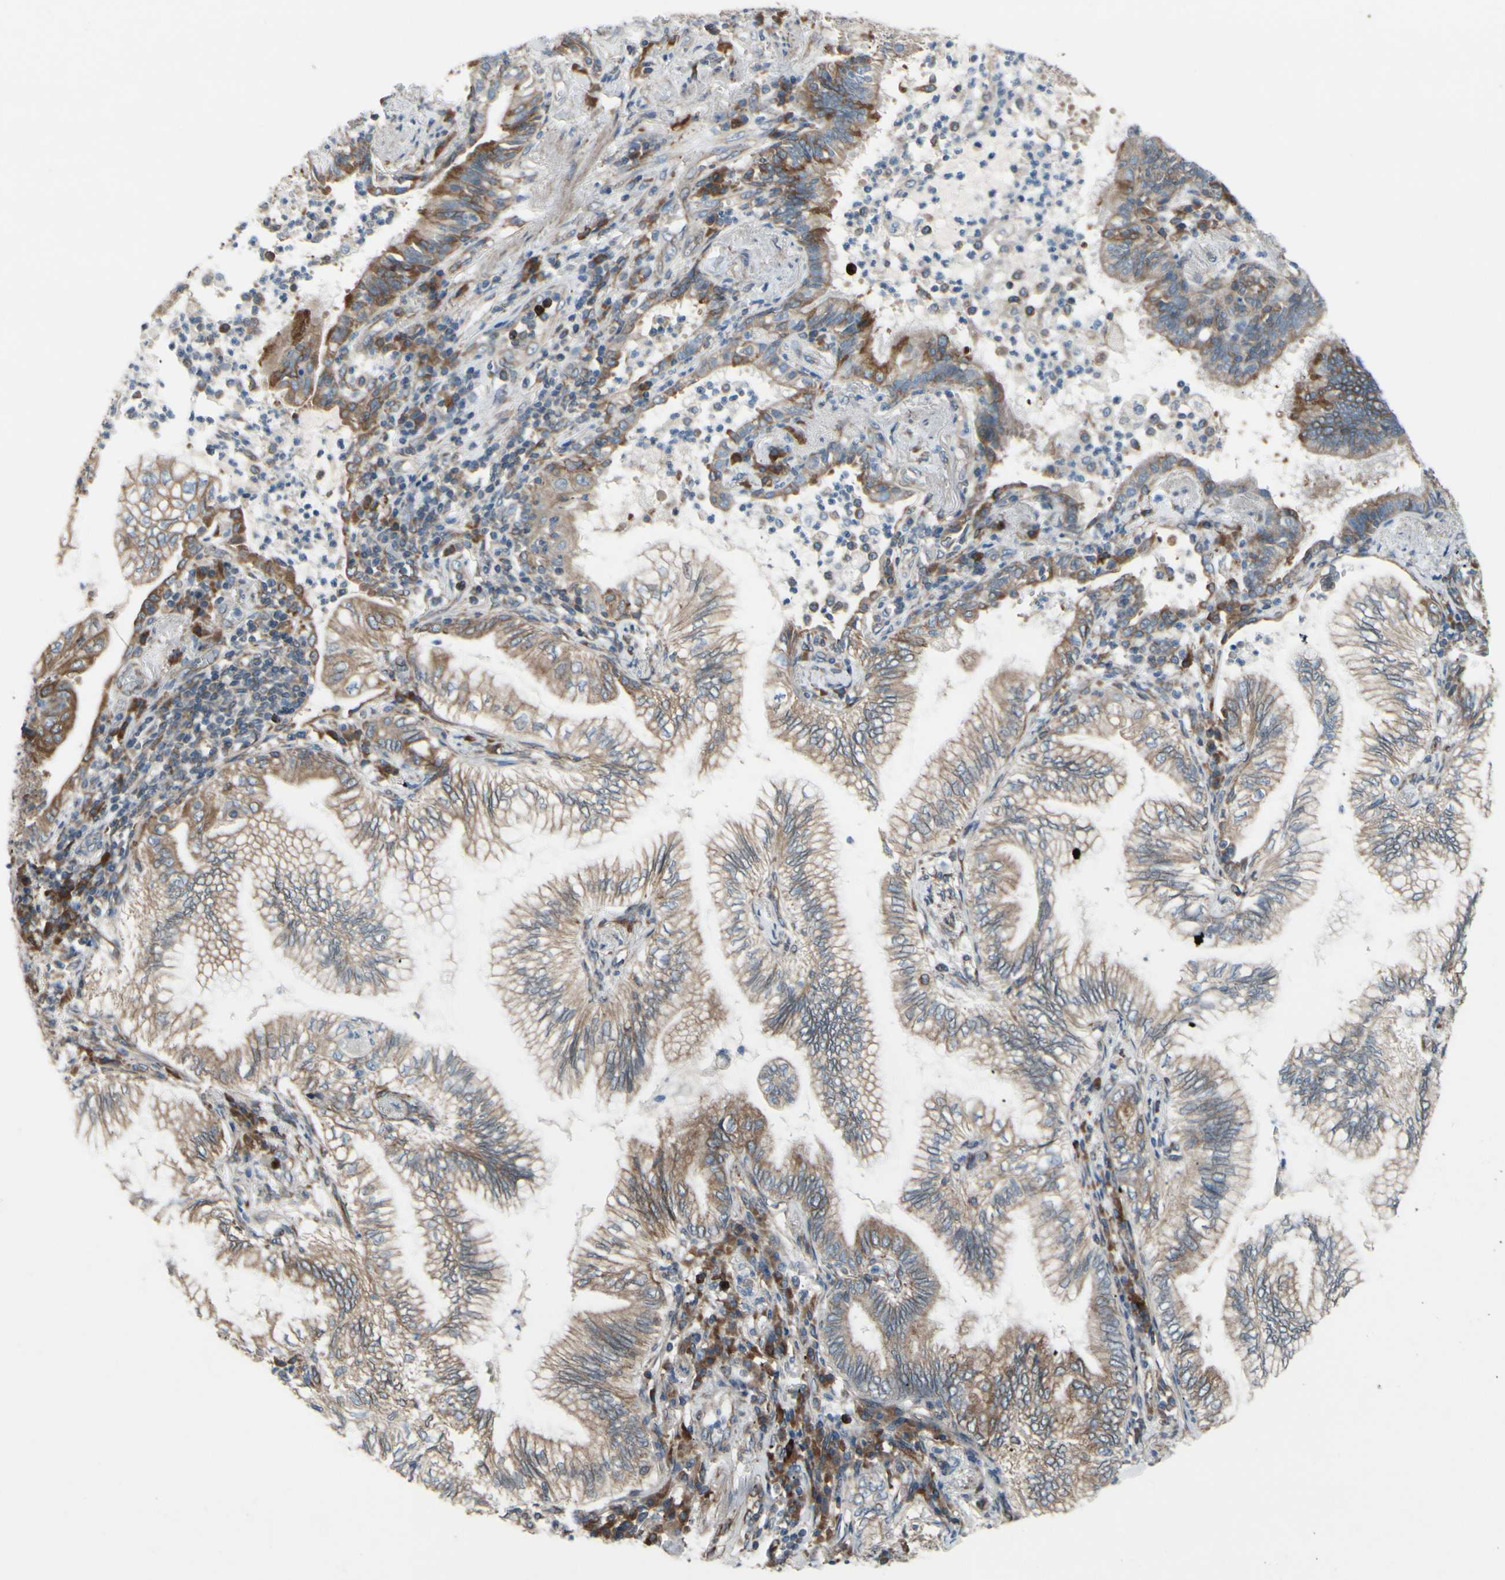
{"staining": {"intensity": "moderate", "quantity": ">75%", "location": "cytoplasmic/membranous"}, "tissue": "lung cancer", "cell_type": "Tumor cells", "image_type": "cancer", "snomed": [{"axis": "morphology", "description": "Normal tissue, NOS"}, {"axis": "morphology", "description": "Adenocarcinoma, NOS"}, {"axis": "topography", "description": "Bronchus"}, {"axis": "topography", "description": "Lung"}], "caption": "Moderate cytoplasmic/membranous protein positivity is identified in about >75% of tumor cells in lung adenocarcinoma.", "gene": "CLCC1", "patient": {"sex": "female", "age": 70}}